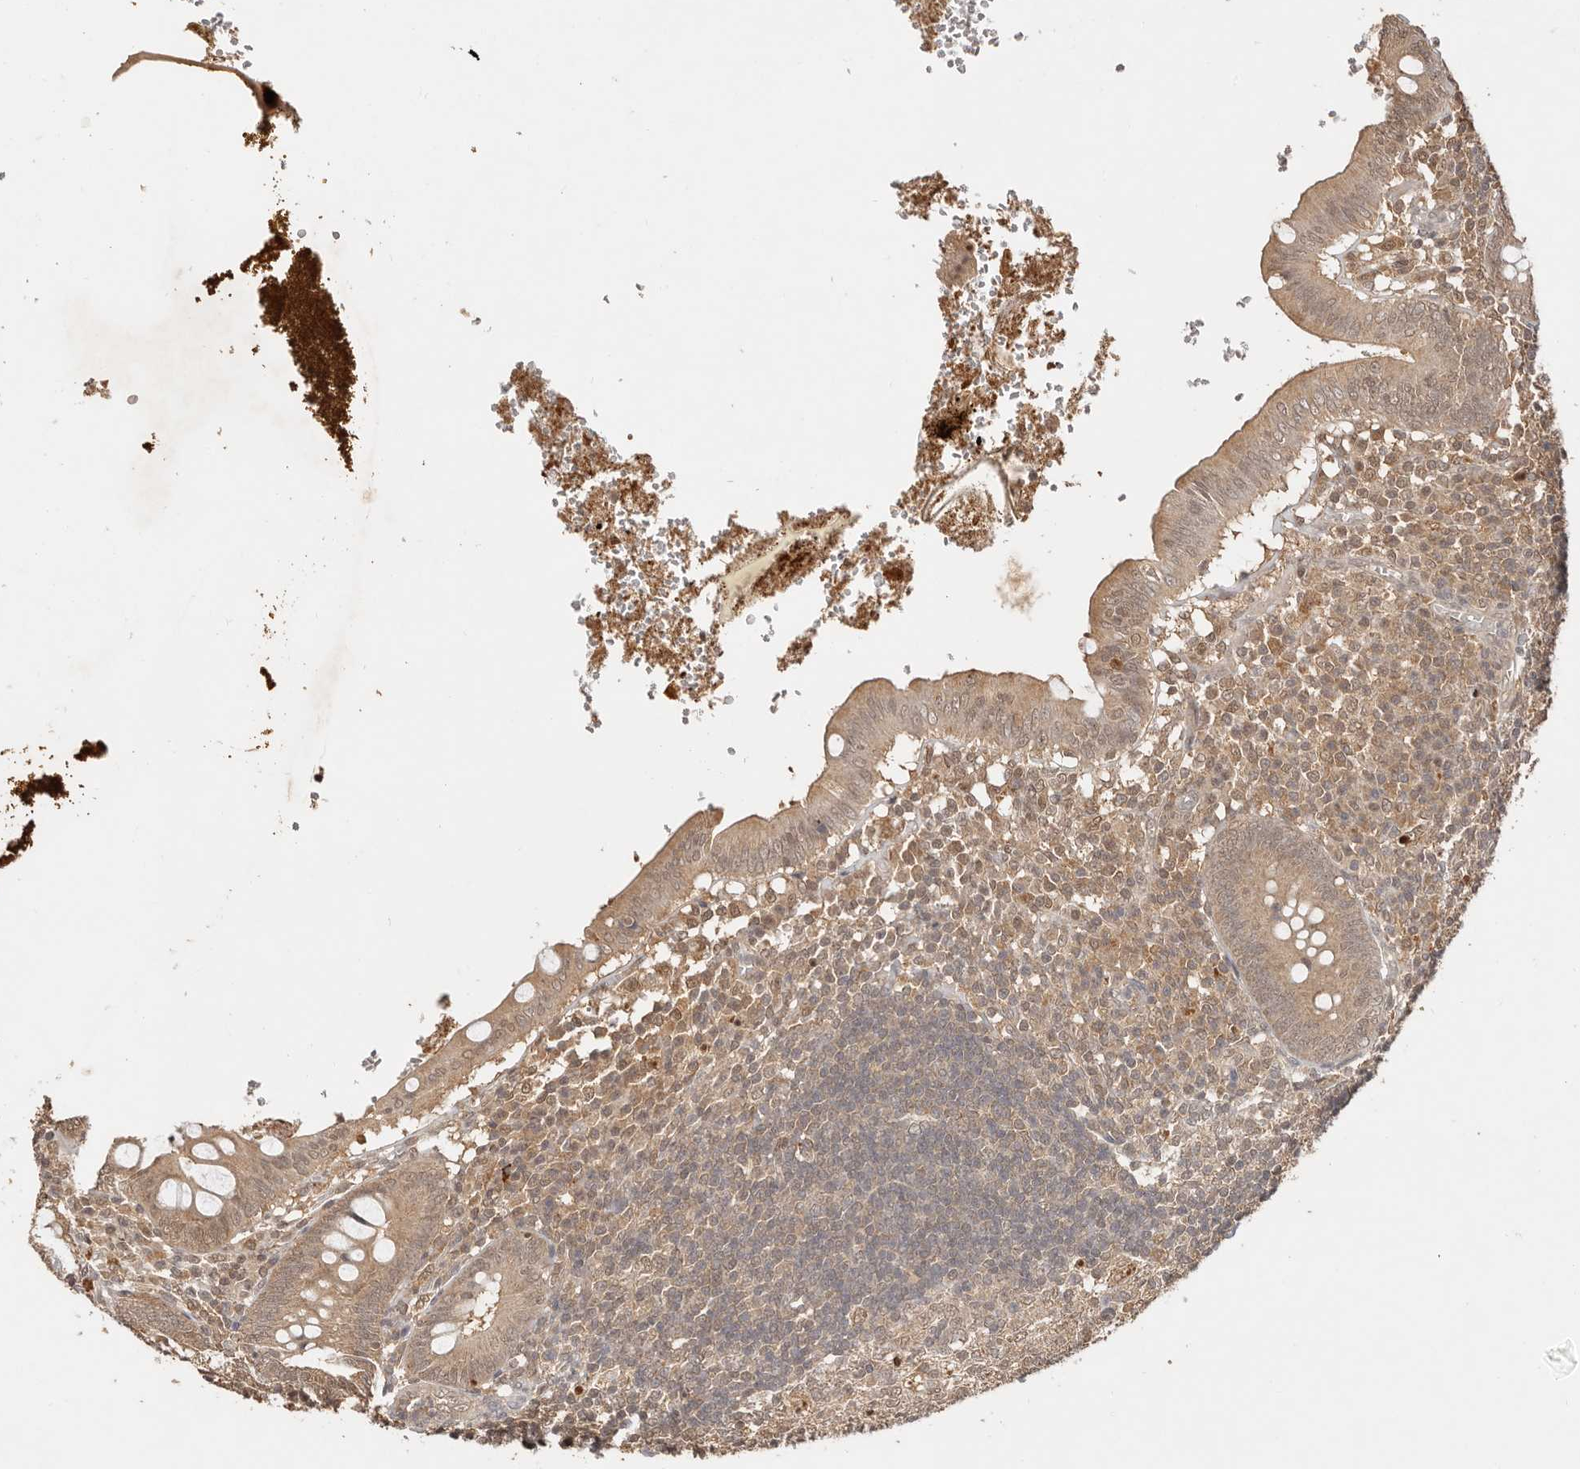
{"staining": {"intensity": "moderate", "quantity": ">75%", "location": "cytoplasmic/membranous"}, "tissue": "appendix", "cell_type": "Glandular cells", "image_type": "normal", "snomed": [{"axis": "morphology", "description": "Normal tissue, NOS"}, {"axis": "topography", "description": "Appendix"}], "caption": "There is medium levels of moderate cytoplasmic/membranous expression in glandular cells of unremarkable appendix, as demonstrated by immunohistochemical staining (brown color).", "gene": "PSMA5", "patient": {"sex": "male", "age": 8}}